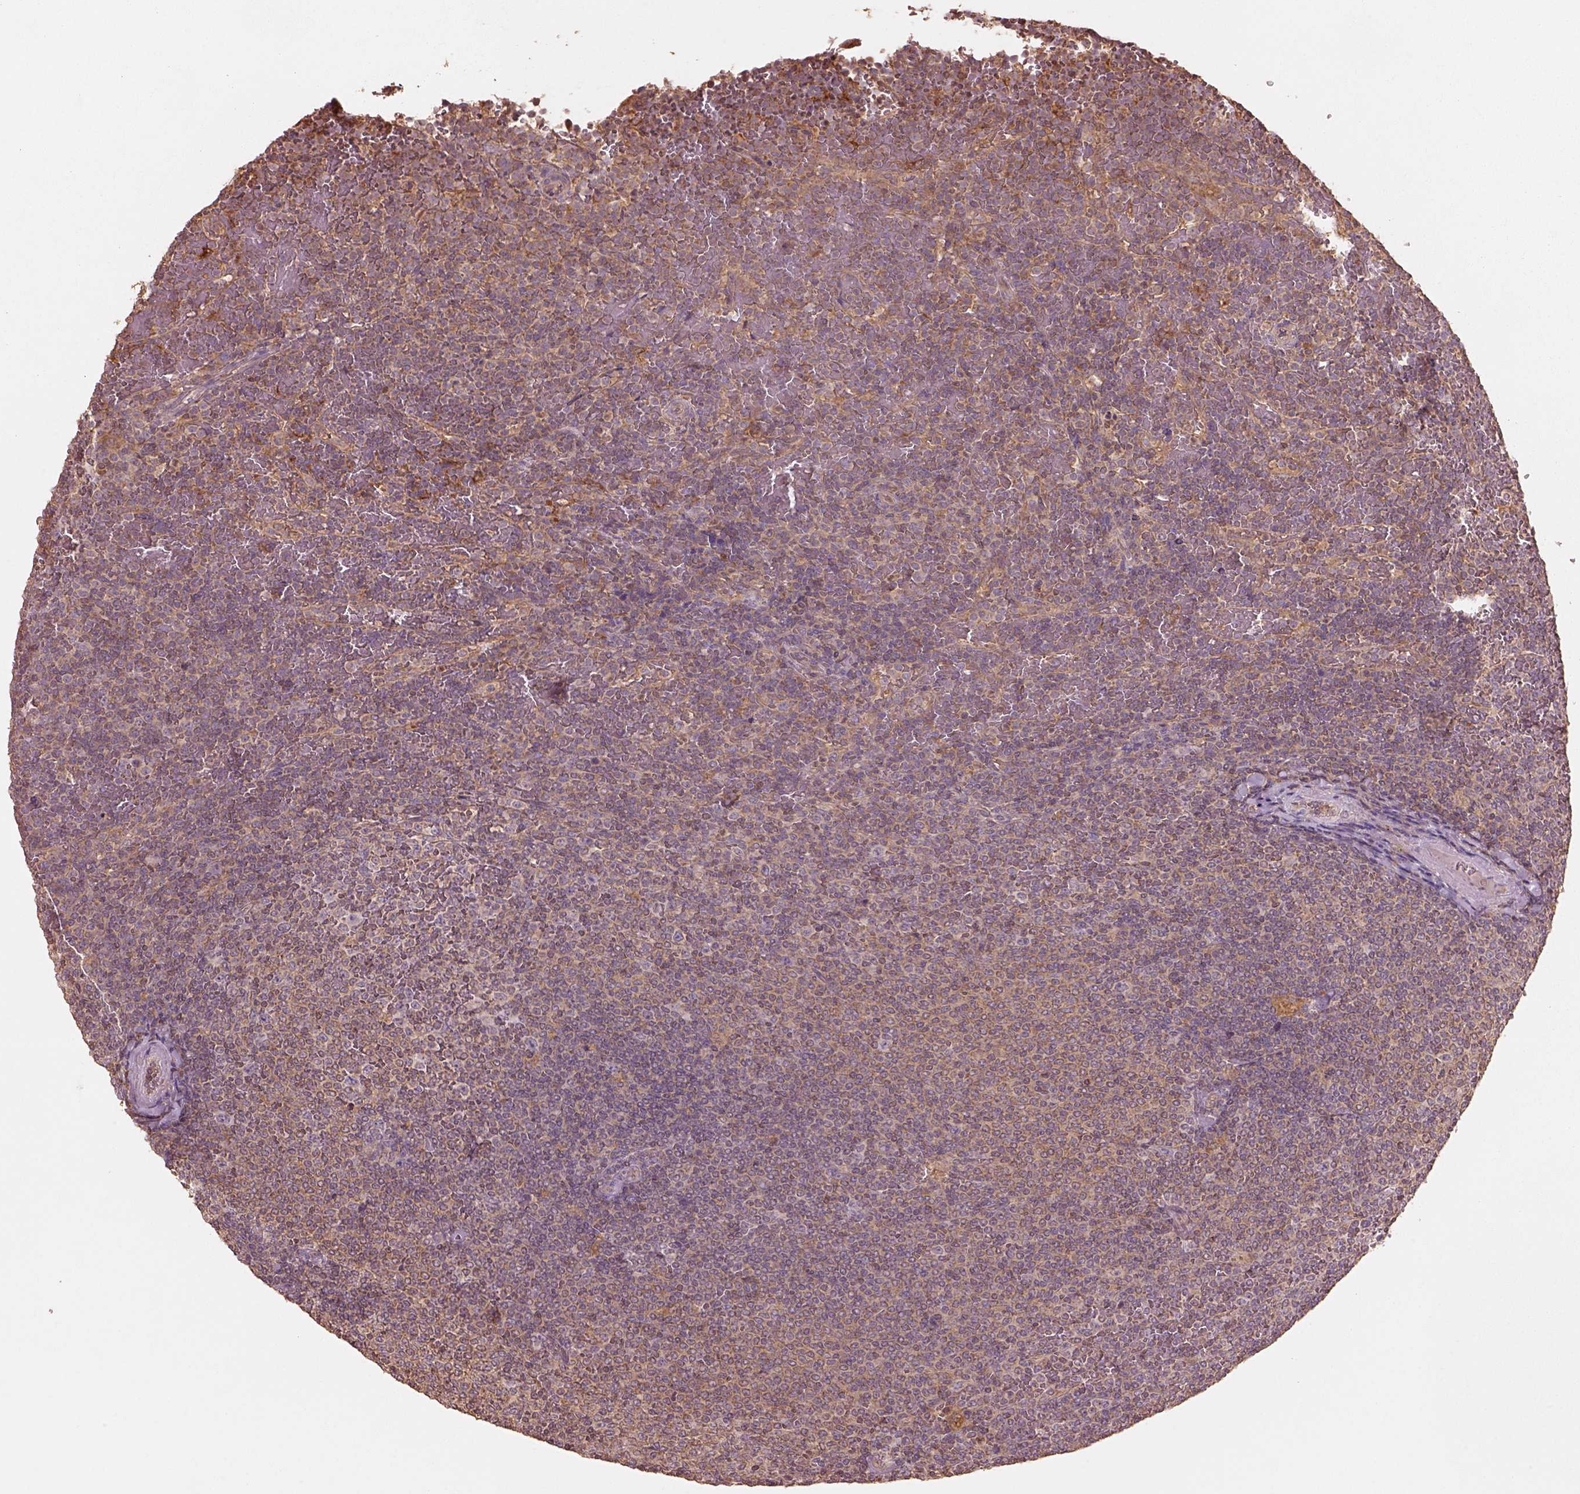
{"staining": {"intensity": "negative", "quantity": "none", "location": "none"}, "tissue": "lymphoma", "cell_type": "Tumor cells", "image_type": "cancer", "snomed": [{"axis": "morphology", "description": "Malignant lymphoma, non-Hodgkin's type, Low grade"}, {"axis": "topography", "description": "Spleen"}], "caption": "IHC of lymphoma demonstrates no expression in tumor cells.", "gene": "TRADD", "patient": {"sex": "female", "age": 77}}